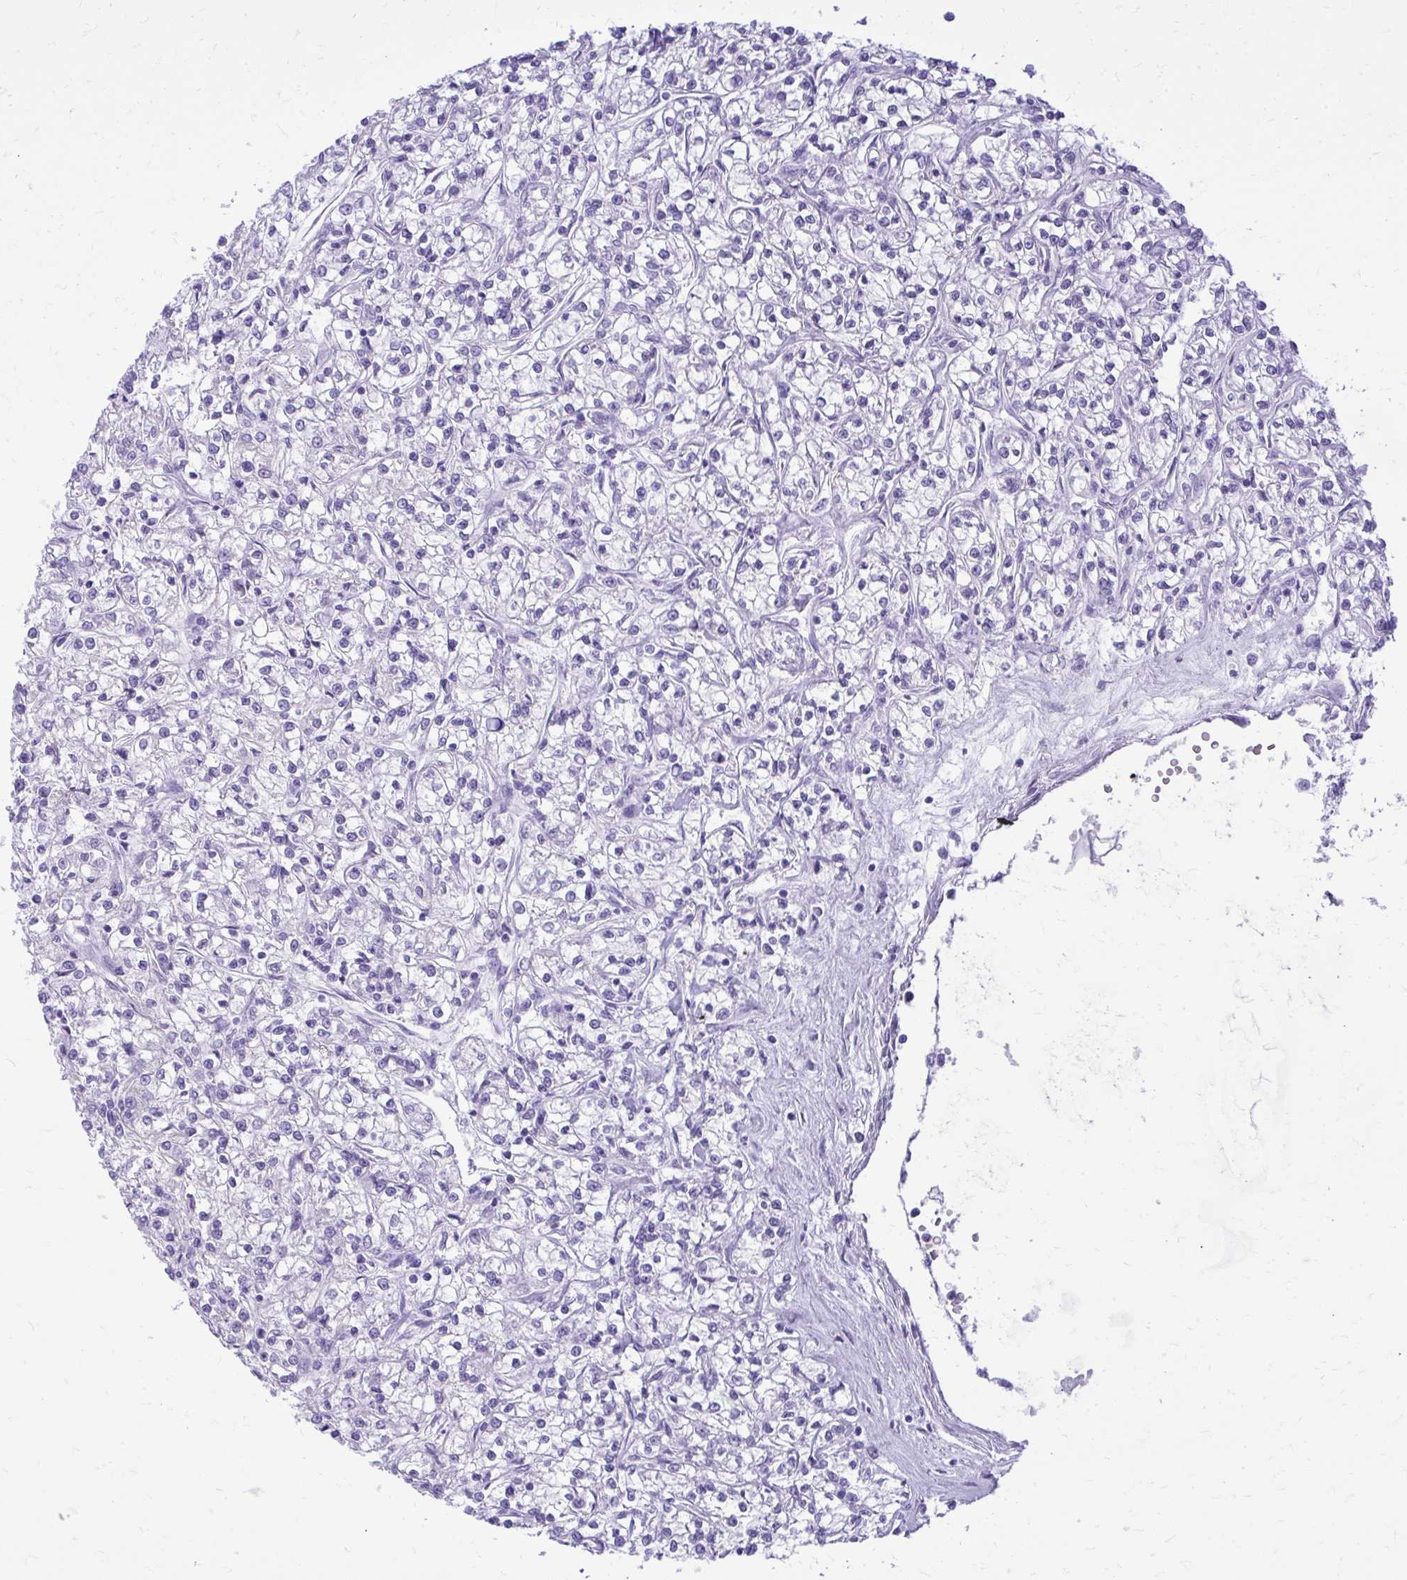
{"staining": {"intensity": "negative", "quantity": "none", "location": "none"}, "tissue": "renal cancer", "cell_type": "Tumor cells", "image_type": "cancer", "snomed": [{"axis": "morphology", "description": "Adenocarcinoma, NOS"}, {"axis": "topography", "description": "Kidney"}], "caption": "Micrograph shows no significant protein expression in tumor cells of adenocarcinoma (renal).", "gene": "RALYL", "patient": {"sex": "female", "age": 59}}